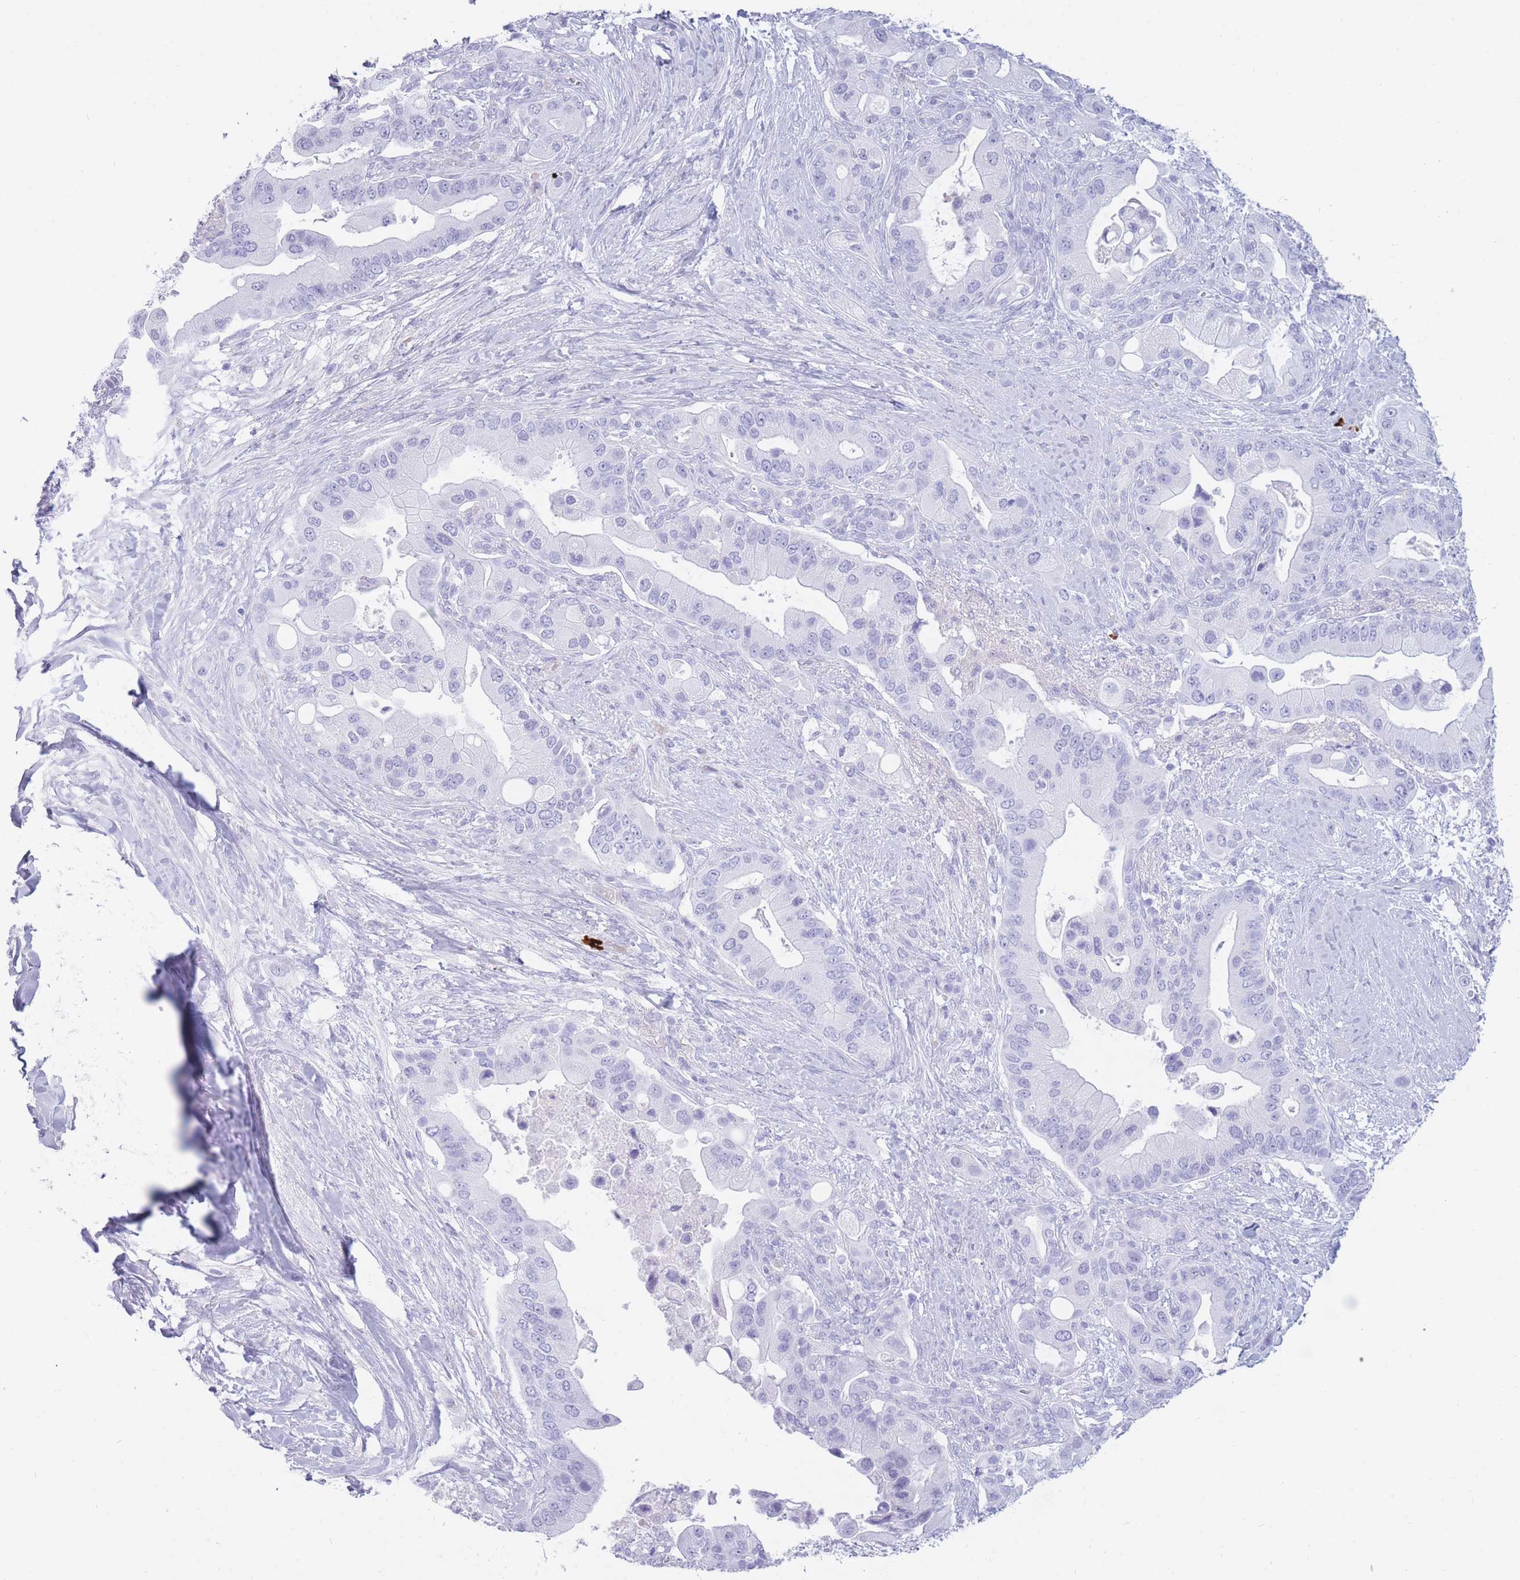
{"staining": {"intensity": "negative", "quantity": "none", "location": "none"}, "tissue": "pancreatic cancer", "cell_type": "Tumor cells", "image_type": "cancer", "snomed": [{"axis": "morphology", "description": "Adenocarcinoma, NOS"}, {"axis": "topography", "description": "Pancreas"}], "caption": "IHC of human pancreatic cancer (adenocarcinoma) reveals no expression in tumor cells.", "gene": "TNFSF11", "patient": {"sex": "male", "age": 57}}